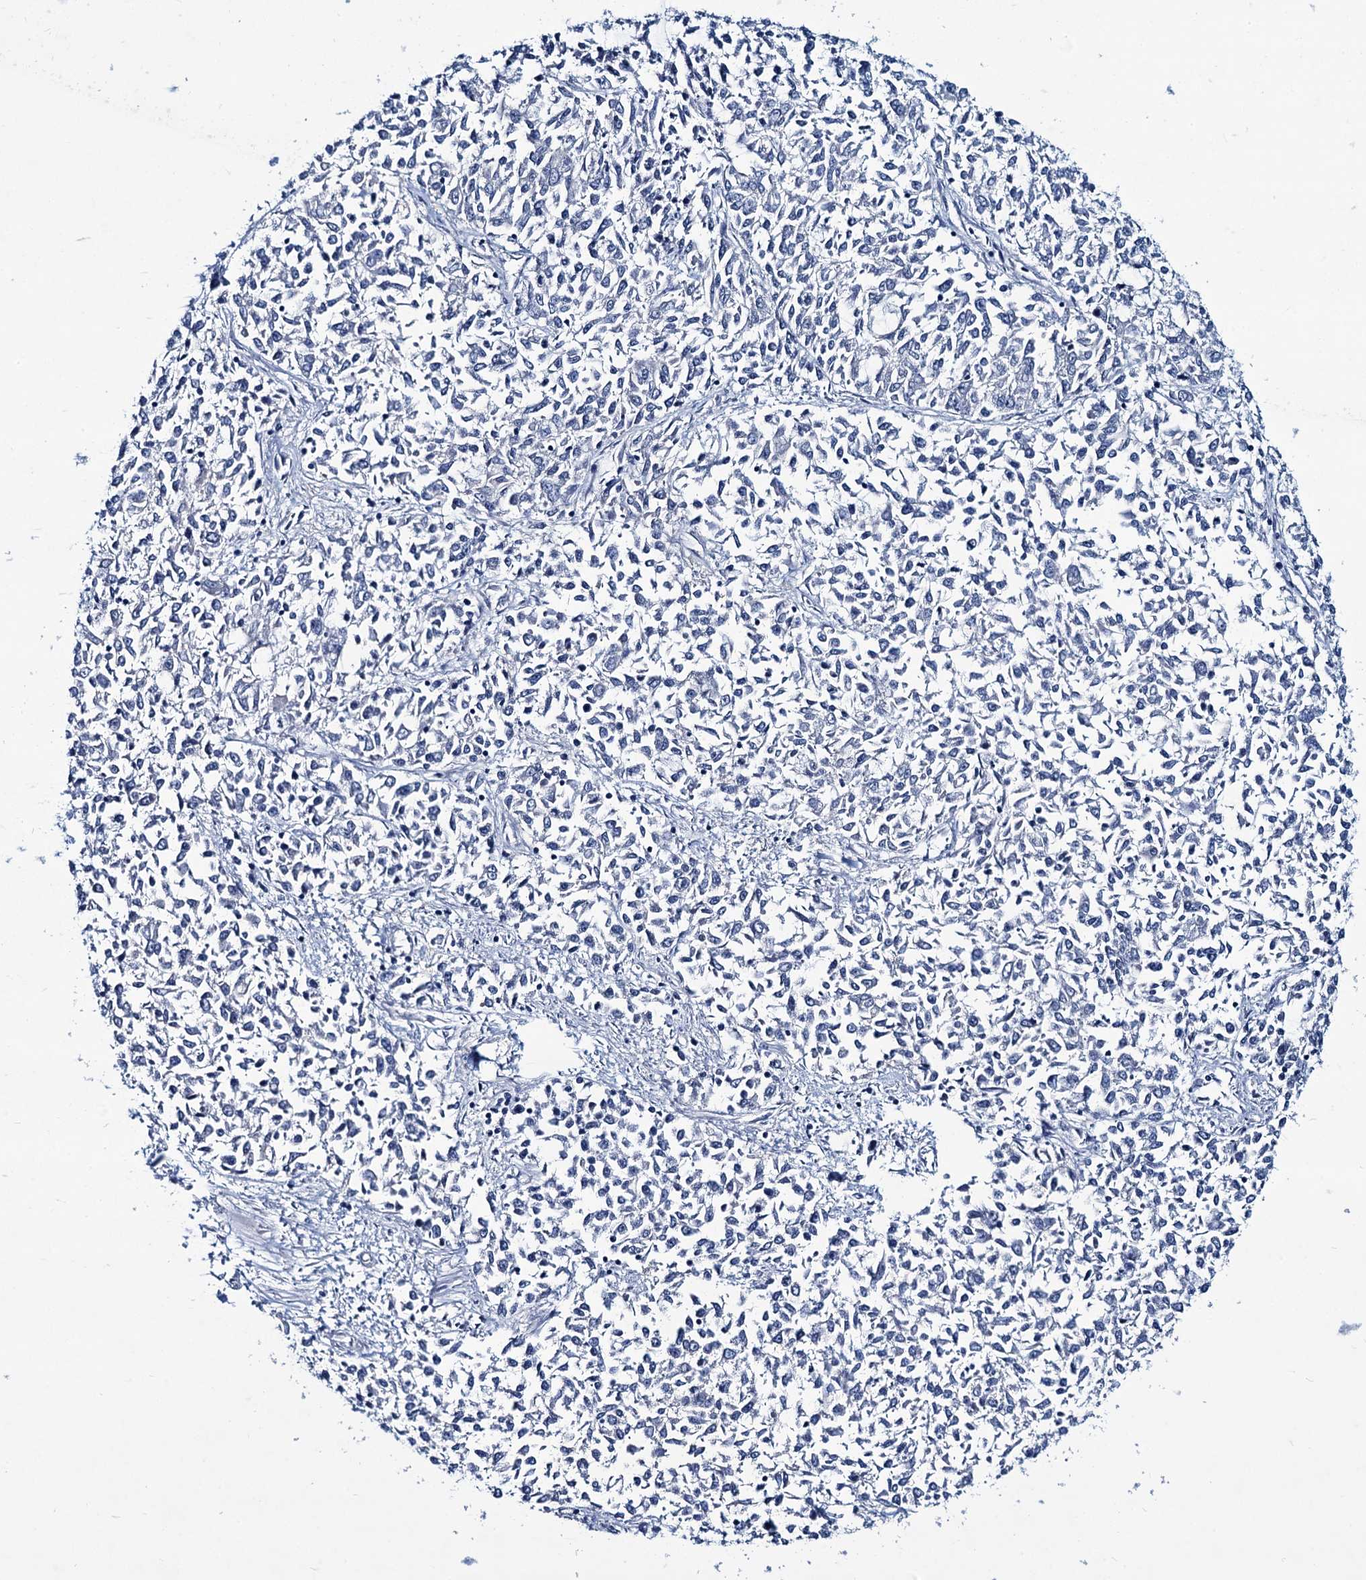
{"staining": {"intensity": "negative", "quantity": "none", "location": "none"}, "tissue": "endometrial cancer", "cell_type": "Tumor cells", "image_type": "cancer", "snomed": [{"axis": "morphology", "description": "Adenocarcinoma, NOS"}, {"axis": "topography", "description": "Endometrium"}], "caption": "Immunohistochemistry (IHC) image of human adenocarcinoma (endometrial) stained for a protein (brown), which reveals no expression in tumor cells.", "gene": "RTKN2", "patient": {"sex": "female", "age": 50}}